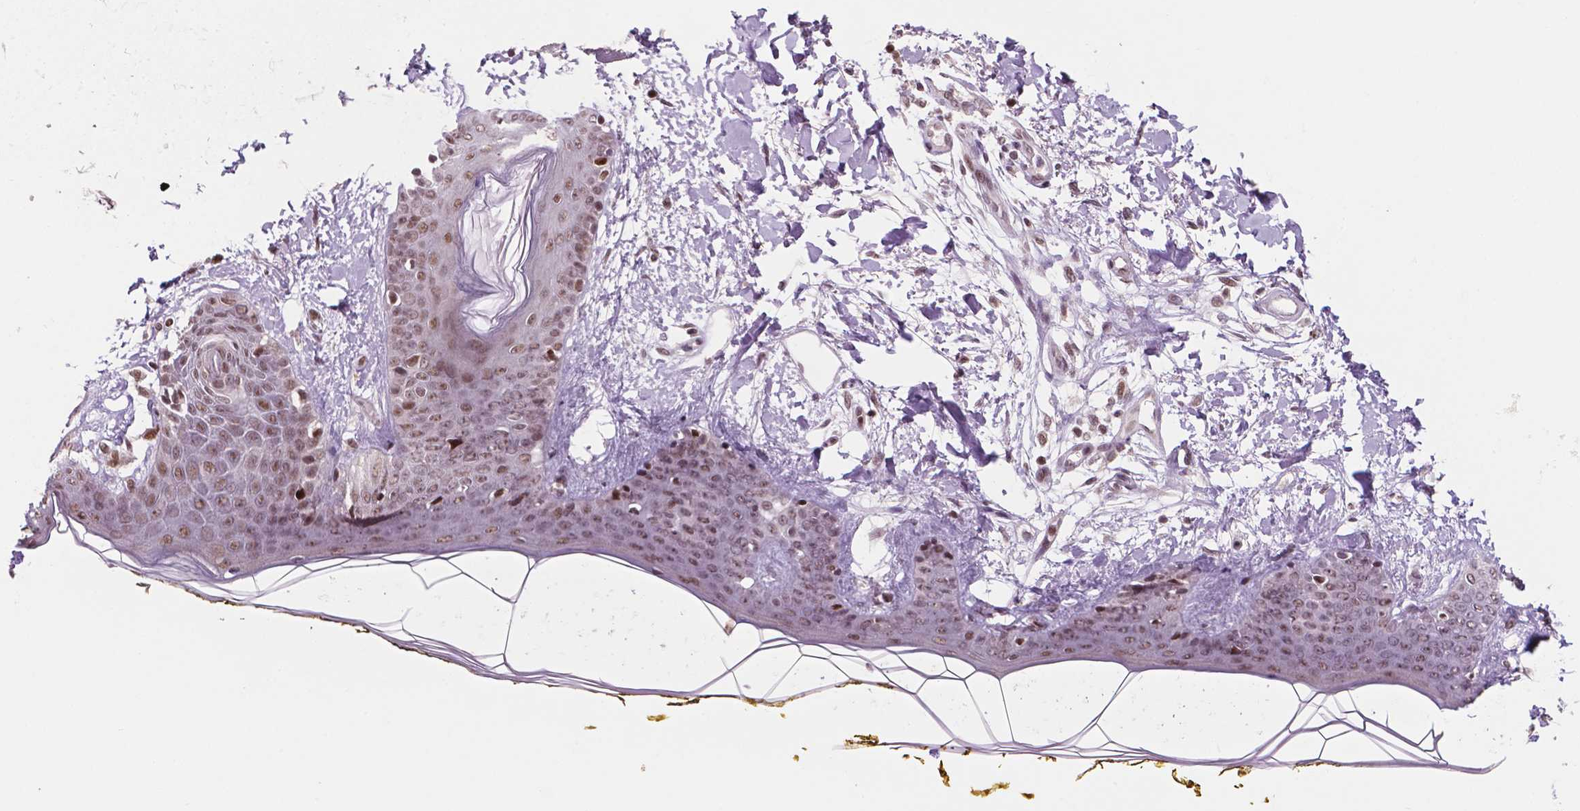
{"staining": {"intensity": "moderate", "quantity": "<25%", "location": "nuclear"}, "tissue": "skin", "cell_type": "Fibroblasts", "image_type": "normal", "snomed": [{"axis": "morphology", "description": "Normal tissue, NOS"}, {"axis": "topography", "description": "Skin"}], "caption": "High-magnification brightfield microscopy of normal skin stained with DAB (brown) and counterstained with hematoxylin (blue). fibroblasts exhibit moderate nuclear expression is present in approximately<25% of cells.", "gene": "PER2", "patient": {"sex": "female", "age": 34}}